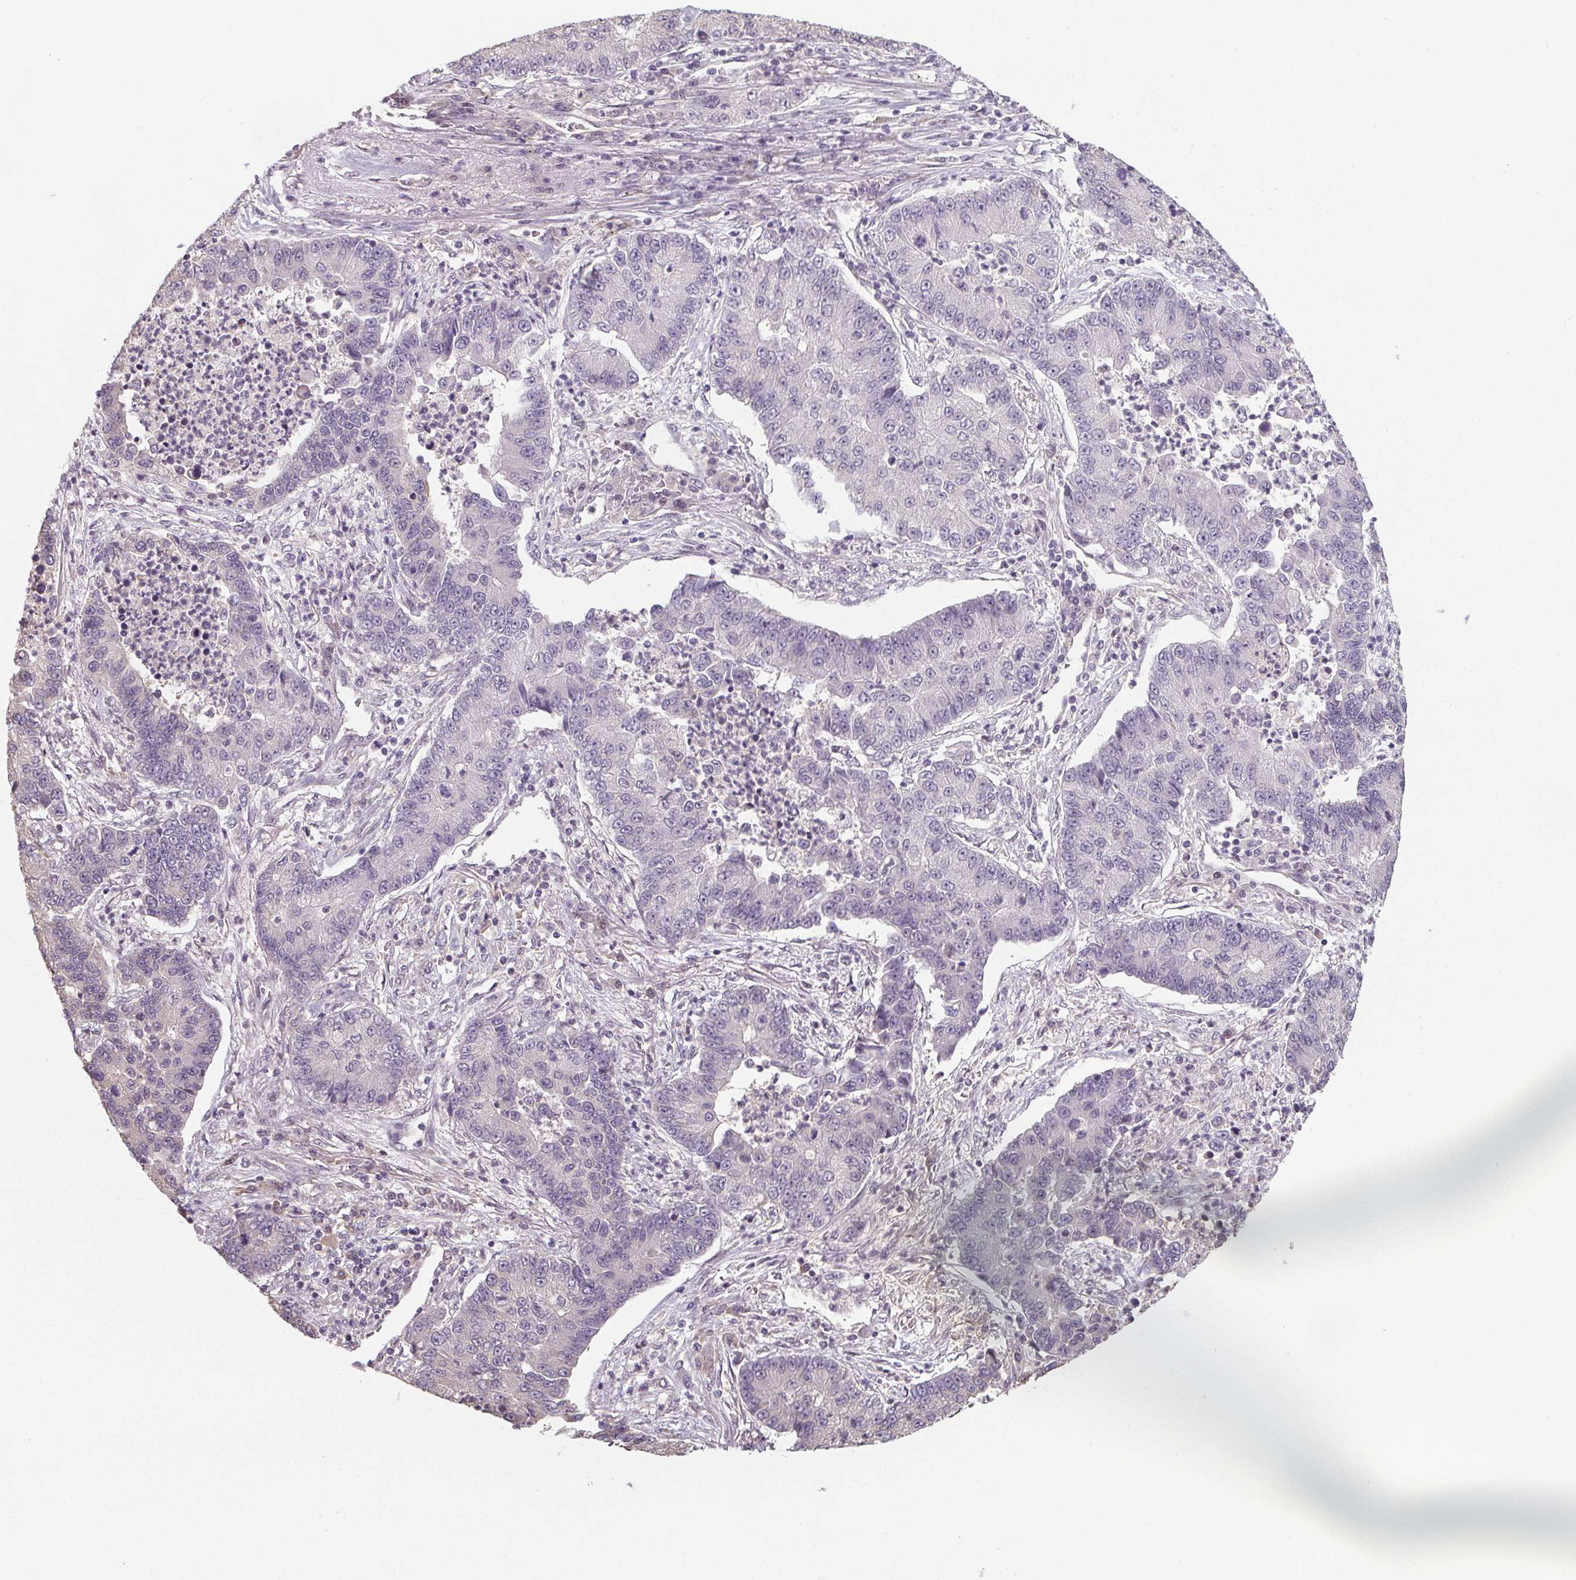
{"staining": {"intensity": "negative", "quantity": "none", "location": "none"}, "tissue": "lung cancer", "cell_type": "Tumor cells", "image_type": "cancer", "snomed": [{"axis": "morphology", "description": "Adenocarcinoma, NOS"}, {"axis": "topography", "description": "Lung"}], "caption": "A photomicrograph of human lung adenocarcinoma is negative for staining in tumor cells.", "gene": "SLC26A2", "patient": {"sex": "female", "age": 57}}